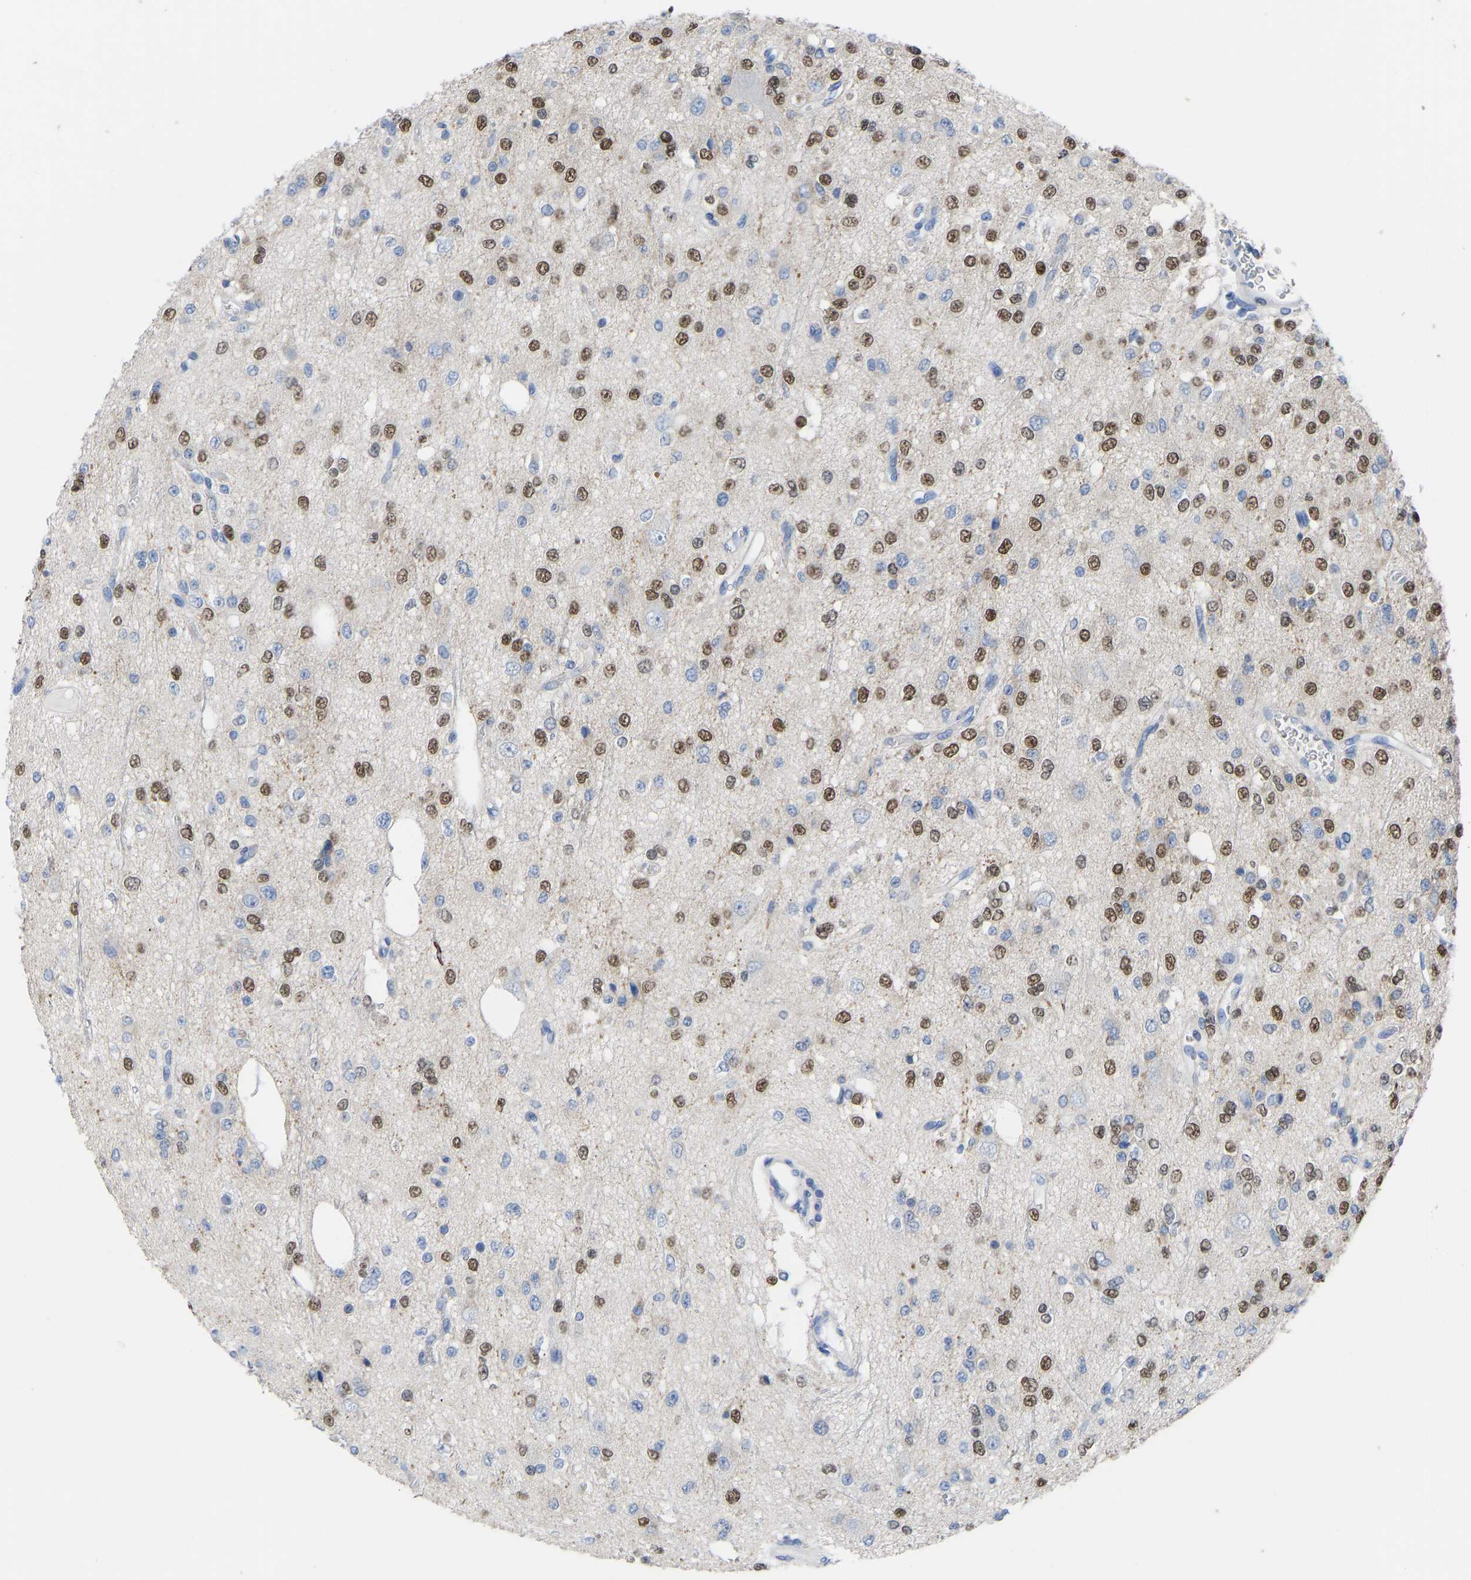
{"staining": {"intensity": "moderate", "quantity": "25%-75%", "location": "nuclear"}, "tissue": "glioma", "cell_type": "Tumor cells", "image_type": "cancer", "snomed": [{"axis": "morphology", "description": "Glioma, malignant, Low grade"}, {"axis": "topography", "description": "Brain"}], "caption": "Tumor cells demonstrate moderate nuclear staining in approximately 25%-75% of cells in glioma. The protein of interest is shown in brown color, while the nuclei are stained blue.", "gene": "OLIG2", "patient": {"sex": "male", "age": 38}}